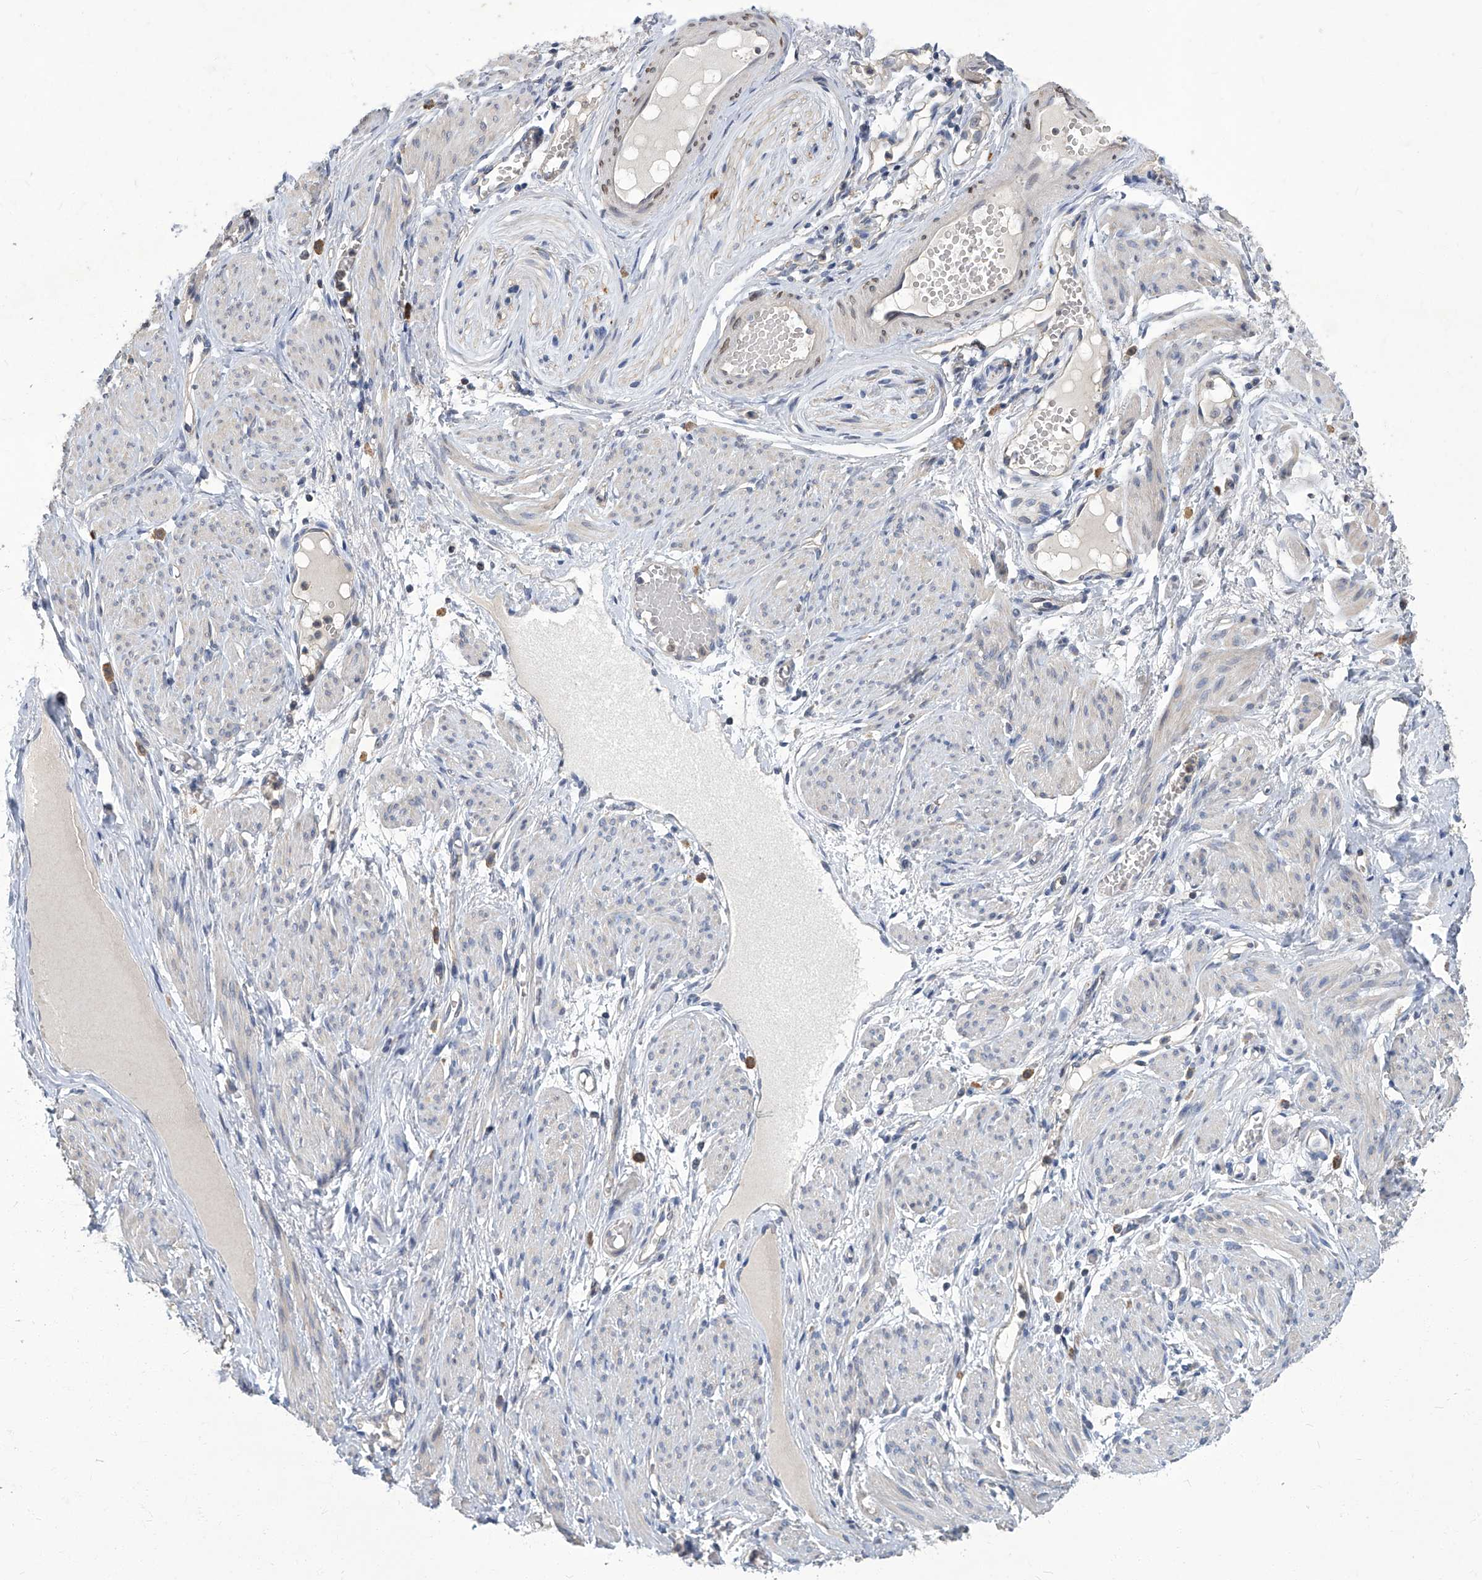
{"staining": {"intensity": "negative", "quantity": "none", "location": "none"}, "tissue": "adipose tissue", "cell_type": "Adipocytes", "image_type": "normal", "snomed": [{"axis": "morphology", "description": "Normal tissue, NOS"}, {"axis": "topography", "description": "Smooth muscle"}, {"axis": "topography", "description": "Peripheral nerve tissue"}], "caption": "The histopathology image demonstrates no significant expression in adipocytes of adipose tissue.", "gene": "TGFBR1", "patient": {"sex": "female", "age": 39}}